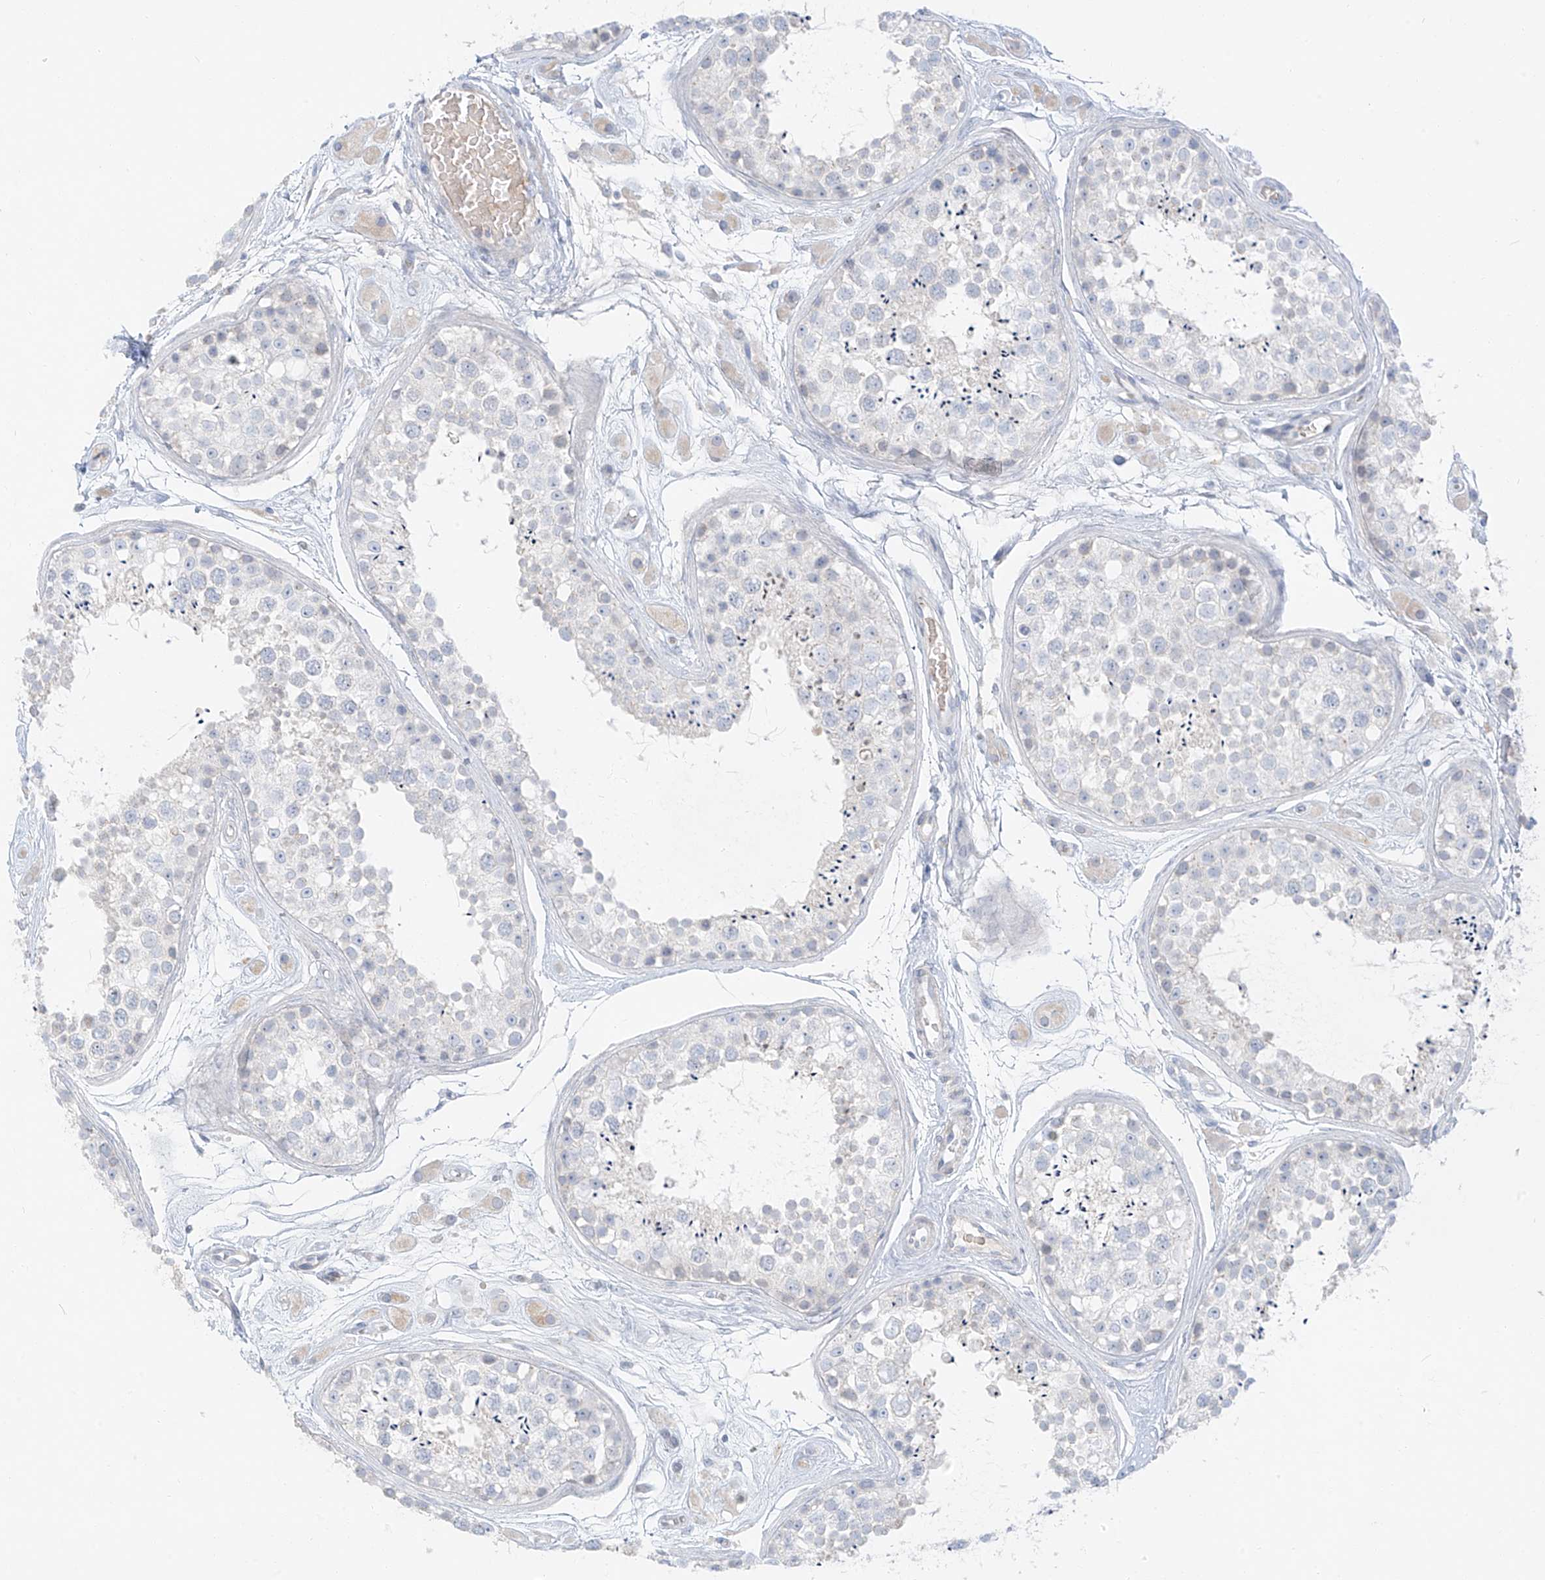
{"staining": {"intensity": "negative", "quantity": "none", "location": "none"}, "tissue": "testis", "cell_type": "Cells in seminiferous ducts", "image_type": "normal", "snomed": [{"axis": "morphology", "description": "Normal tissue, NOS"}, {"axis": "topography", "description": "Testis"}], "caption": "An immunohistochemistry histopathology image of benign testis is shown. There is no staining in cells in seminiferous ducts of testis. (Brightfield microscopy of DAB (3,3'-diaminobenzidine) immunohistochemistry at high magnification).", "gene": "PGC", "patient": {"sex": "male", "age": 25}}